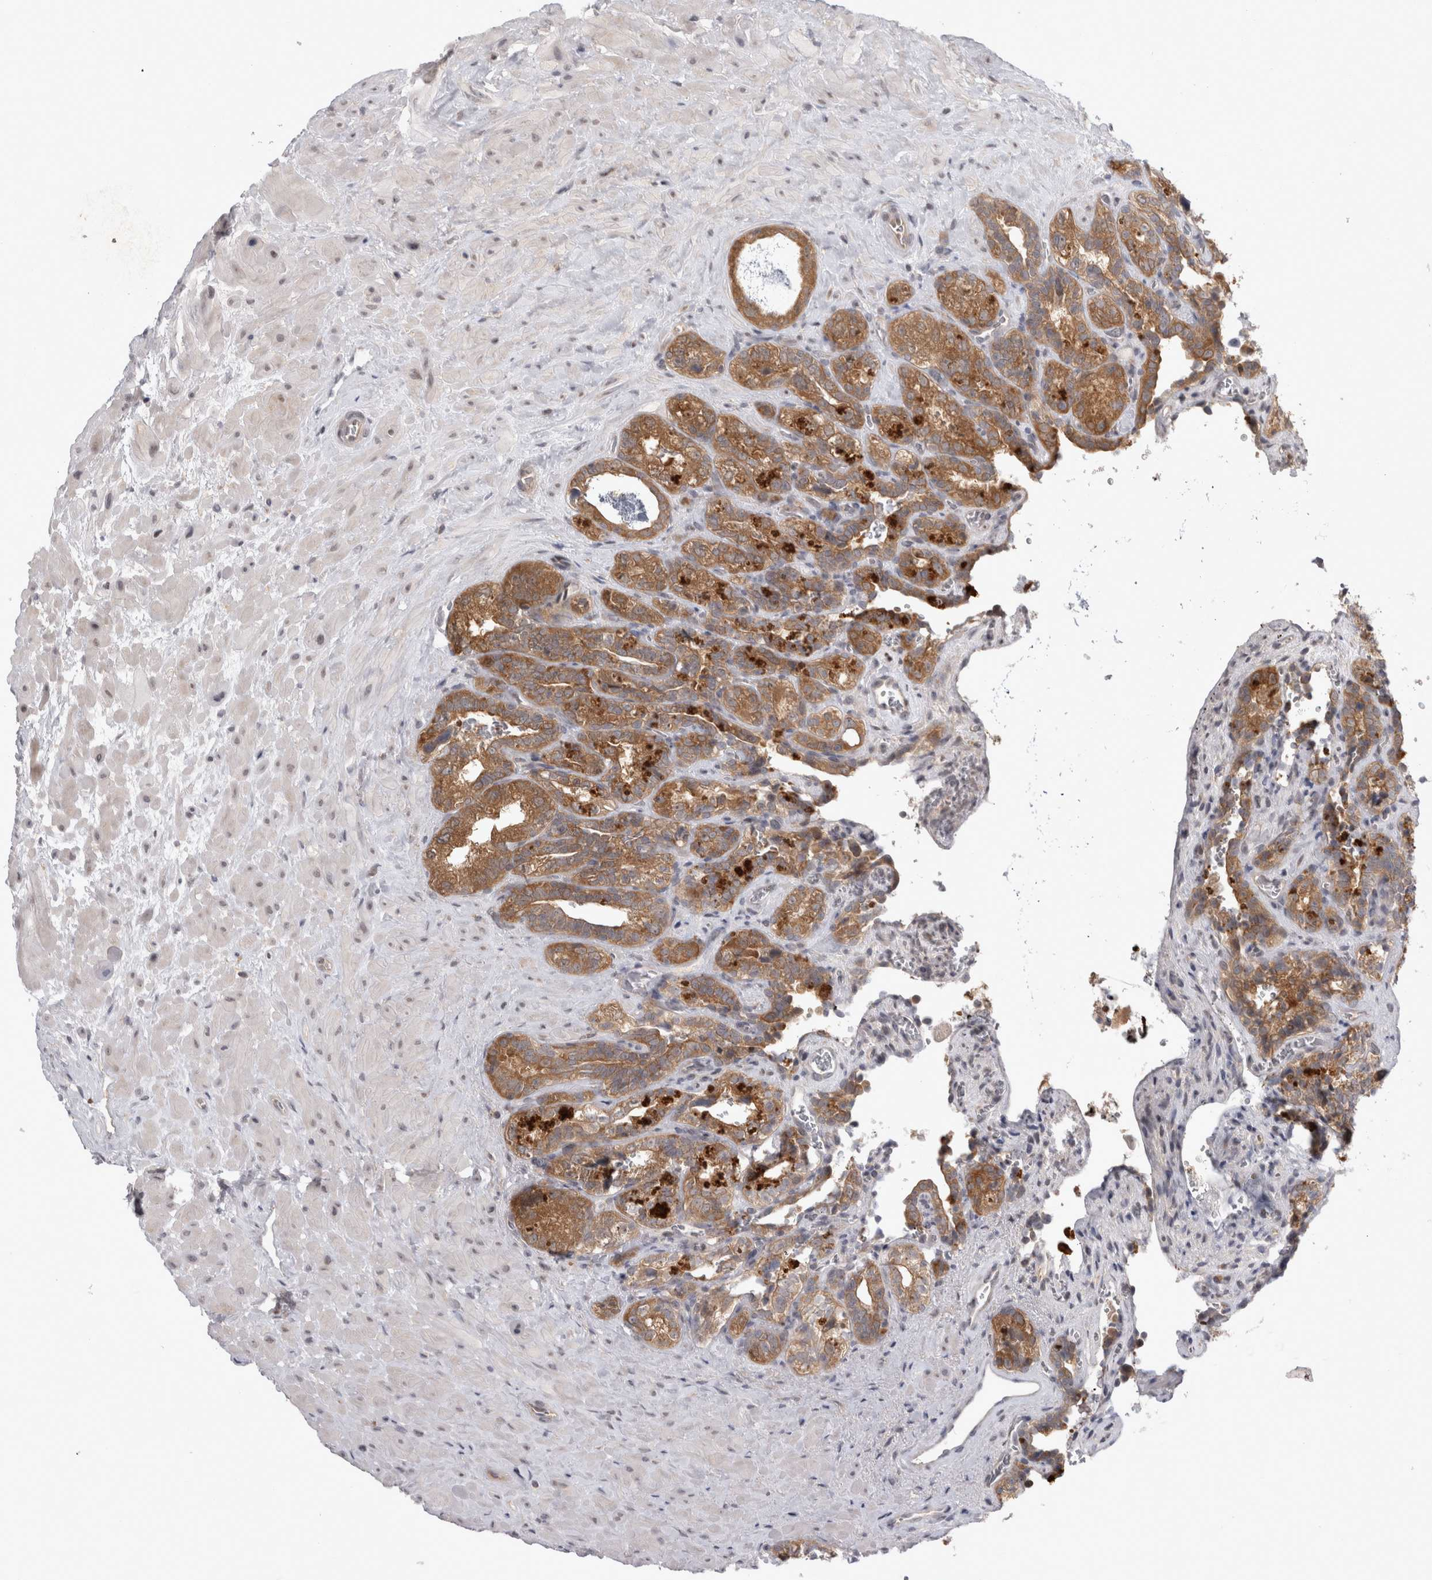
{"staining": {"intensity": "strong", "quantity": ">75%", "location": "cytoplasmic/membranous"}, "tissue": "seminal vesicle", "cell_type": "Glandular cells", "image_type": "normal", "snomed": [{"axis": "morphology", "description": "Normal tissue, NOS"}, {"axis": "topography", "description": "Prostate"}, {"axis": "topography", "description": "Seminal veicle"}], "caption": "The photomicrograph displays immunohistochemical staining of normal seminal vesicle. There is strong cytoplasmic/membranous positivity is appreciated in approximately >75% of glandular cells.", "gene": "PSMB2", "patient": {"sex": "male", "age": 67}}